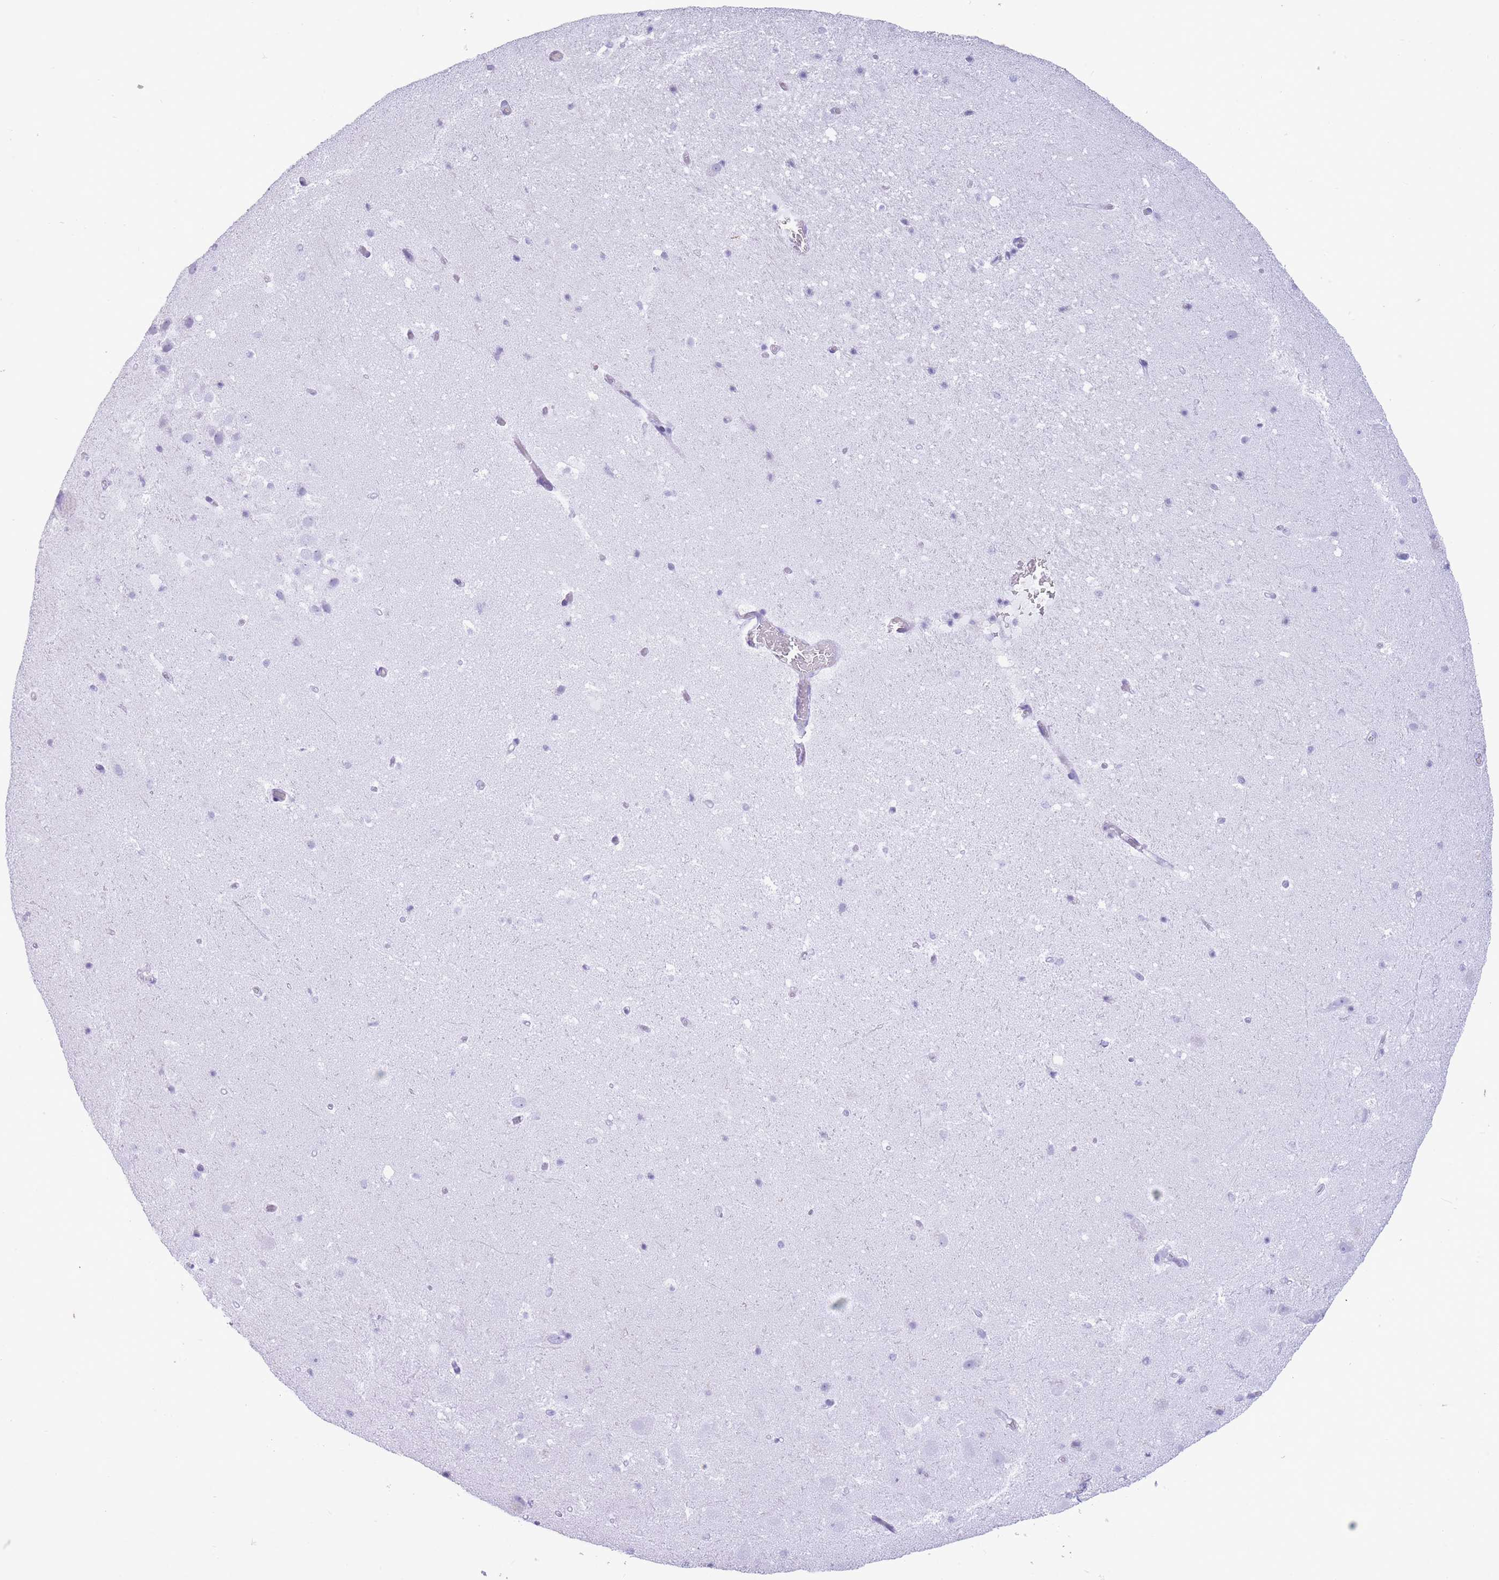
{"staining": {"intensity": "negative", "quantity": "none", "location": "none"}, "tissue": "hippocampus", "cell_type": "Glial cells", "image_type": "normal", "snomed": [{"axis": "morphology", "description": "Normal tissue, NOS"}, {"axis": "topography", "description": "Hippocampus"}], "caption": "Histopathology image shows no protein positivity in glial cells of benign hippocampus. Nuclei are stained in blue.", "gene": "OR4F16", "patient": {"sex": "male", "age": 37}}